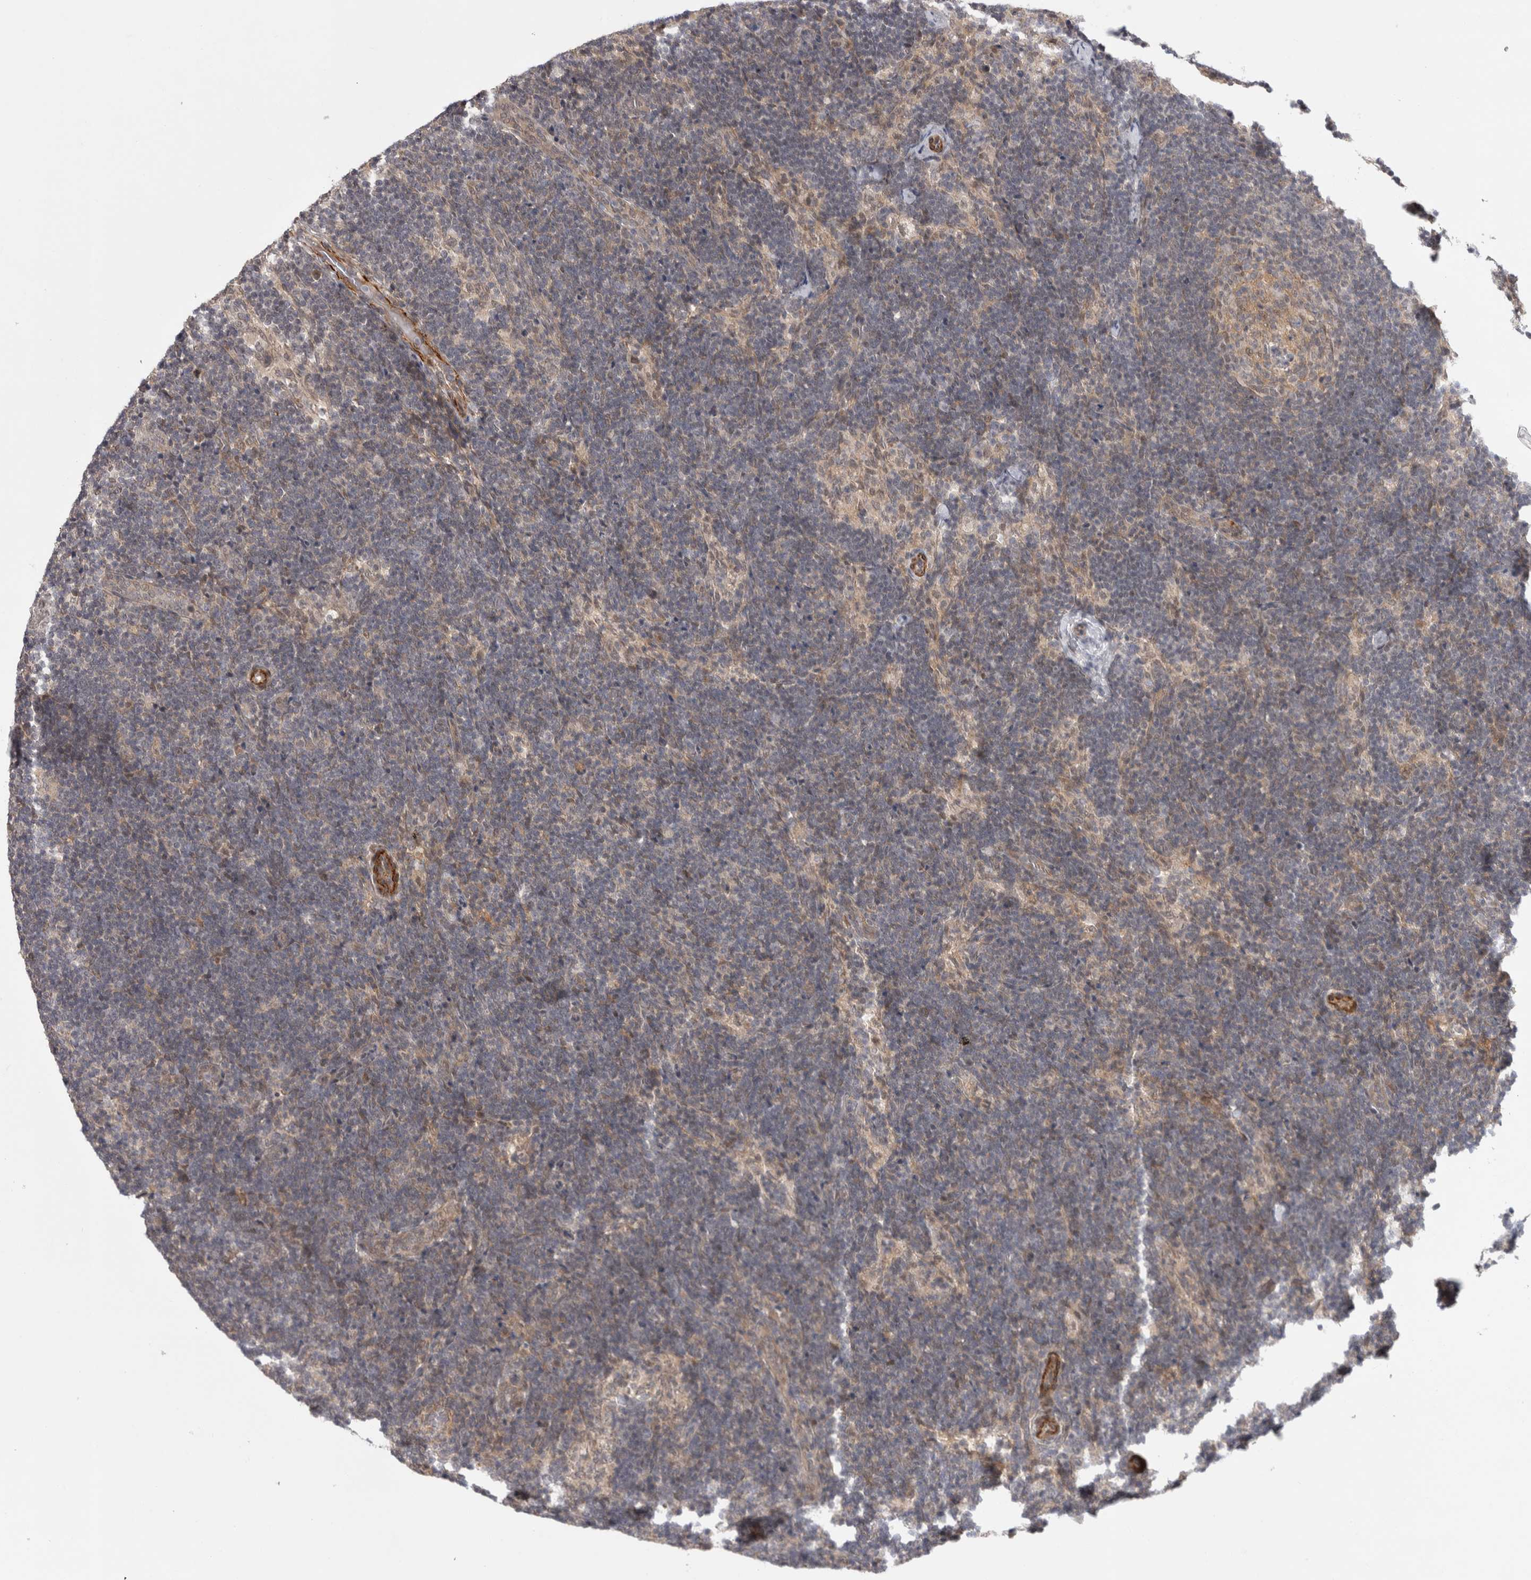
{"staining": {"intensity": "weak", "quantity": "<25%", "location": "cytoplasmic/membranous"}, "tissue": "lymph node", "cell_type": "Germinal center cells", "image_type": "normal", "snomed": [{"axis": "morphology", "description": "Normal tissue, NOS"}, {"axis": "topography", "description": "Lymph node"}], "caption": "Immunohistochemistry (IHC) micrograph of benign lymph node: human lymph node stained with DAB reveals no significant protein staining in germinal center cells.", "gene": "ZNF318", "patient": {"sex": "female", "age": 22}}